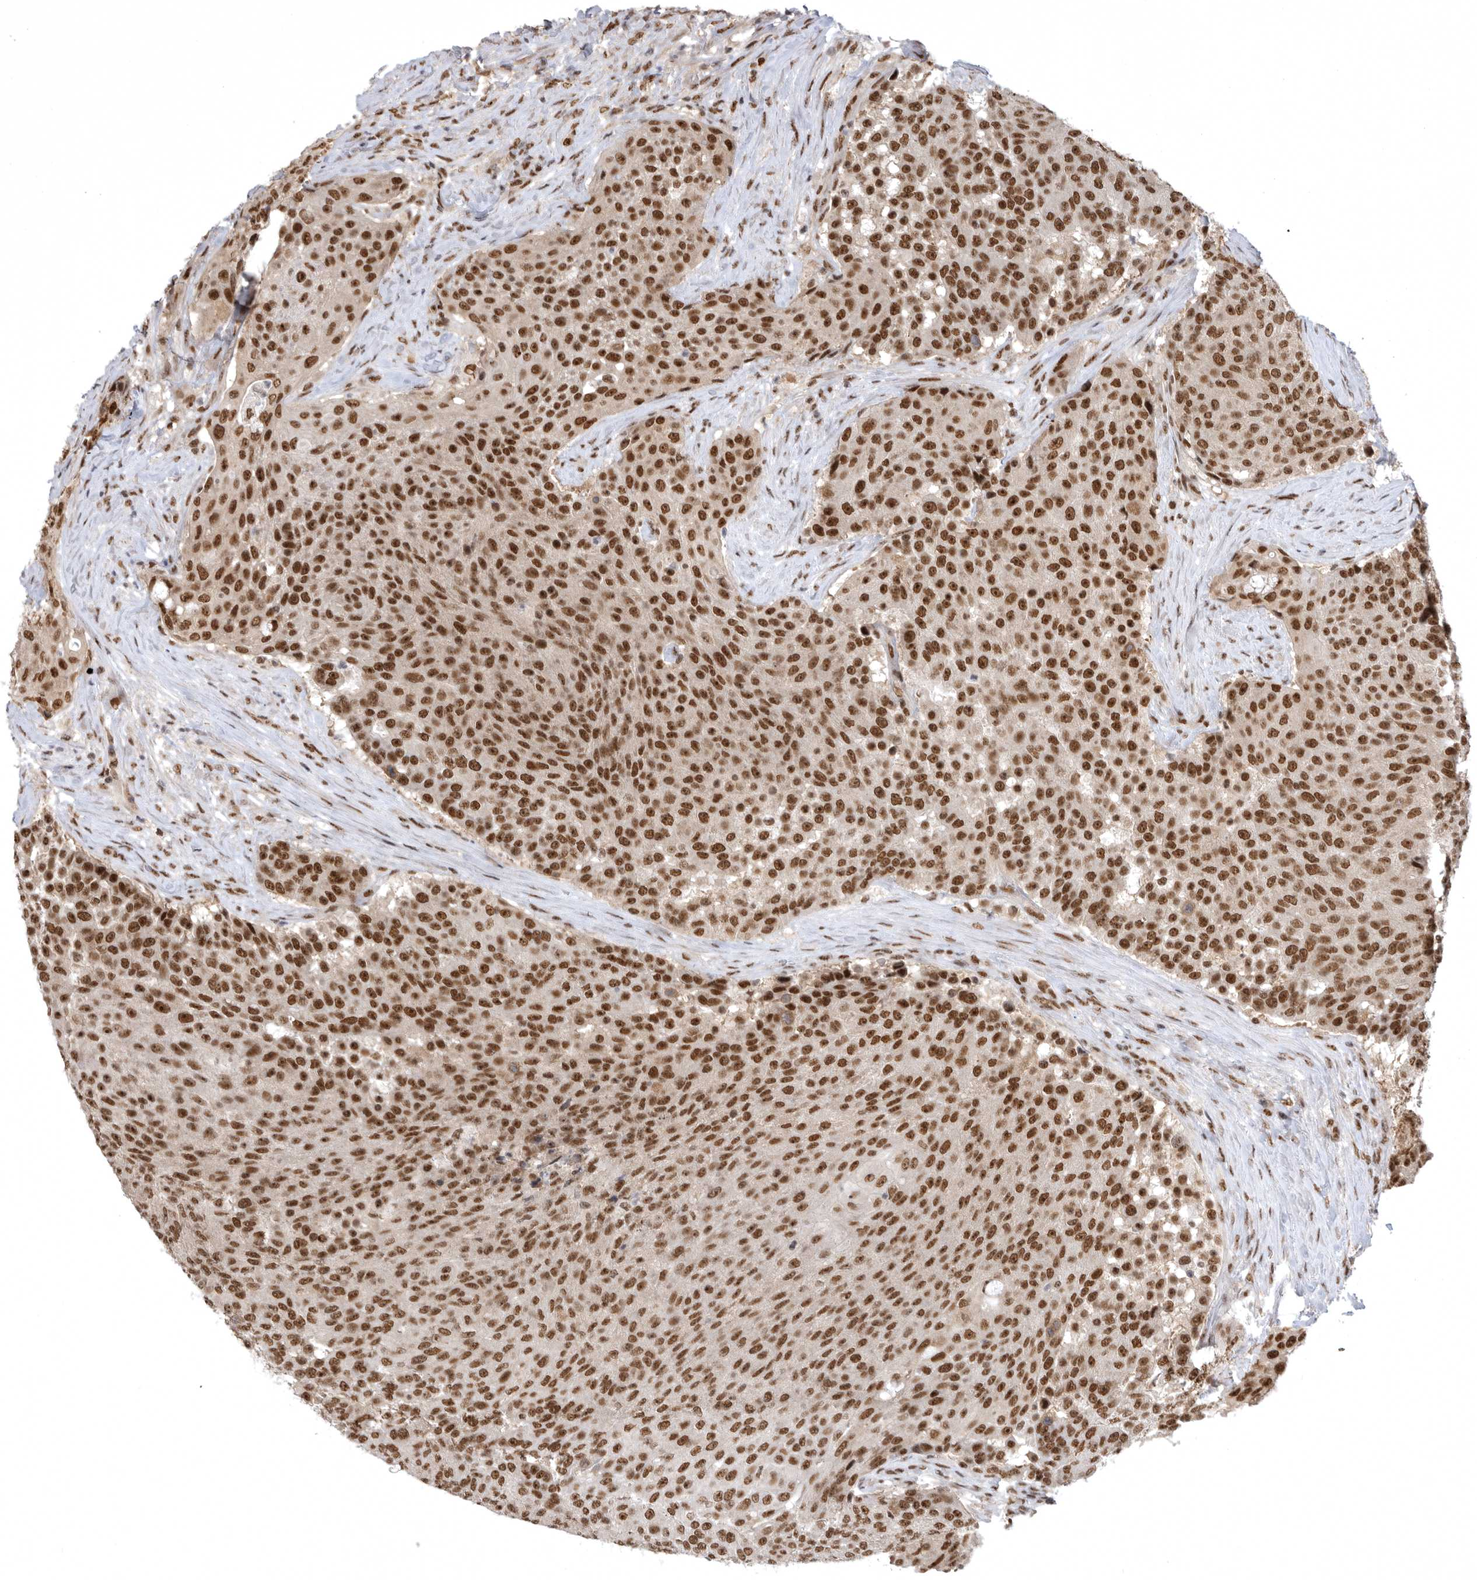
{"staining": {"intensity": "strong", "quantity": ">75%", "location": "nuclear"}, "tissue": "urothelial cancer", "cell_type": "Tumor cells", "image_type": "cancer", "snomed": [{"axis": "morphology", "description": "Urothelial carcinoma, High grade"}, {"axis": "topography", "description": "Urinary bladder"}], "caption": "The image exhibits a brown stain indicating the presence of a protein in the nuclear of tumor cells in urothelial cancer.", "gene": "ZNF830", "patient": {"sex": "female", "age": 63}}